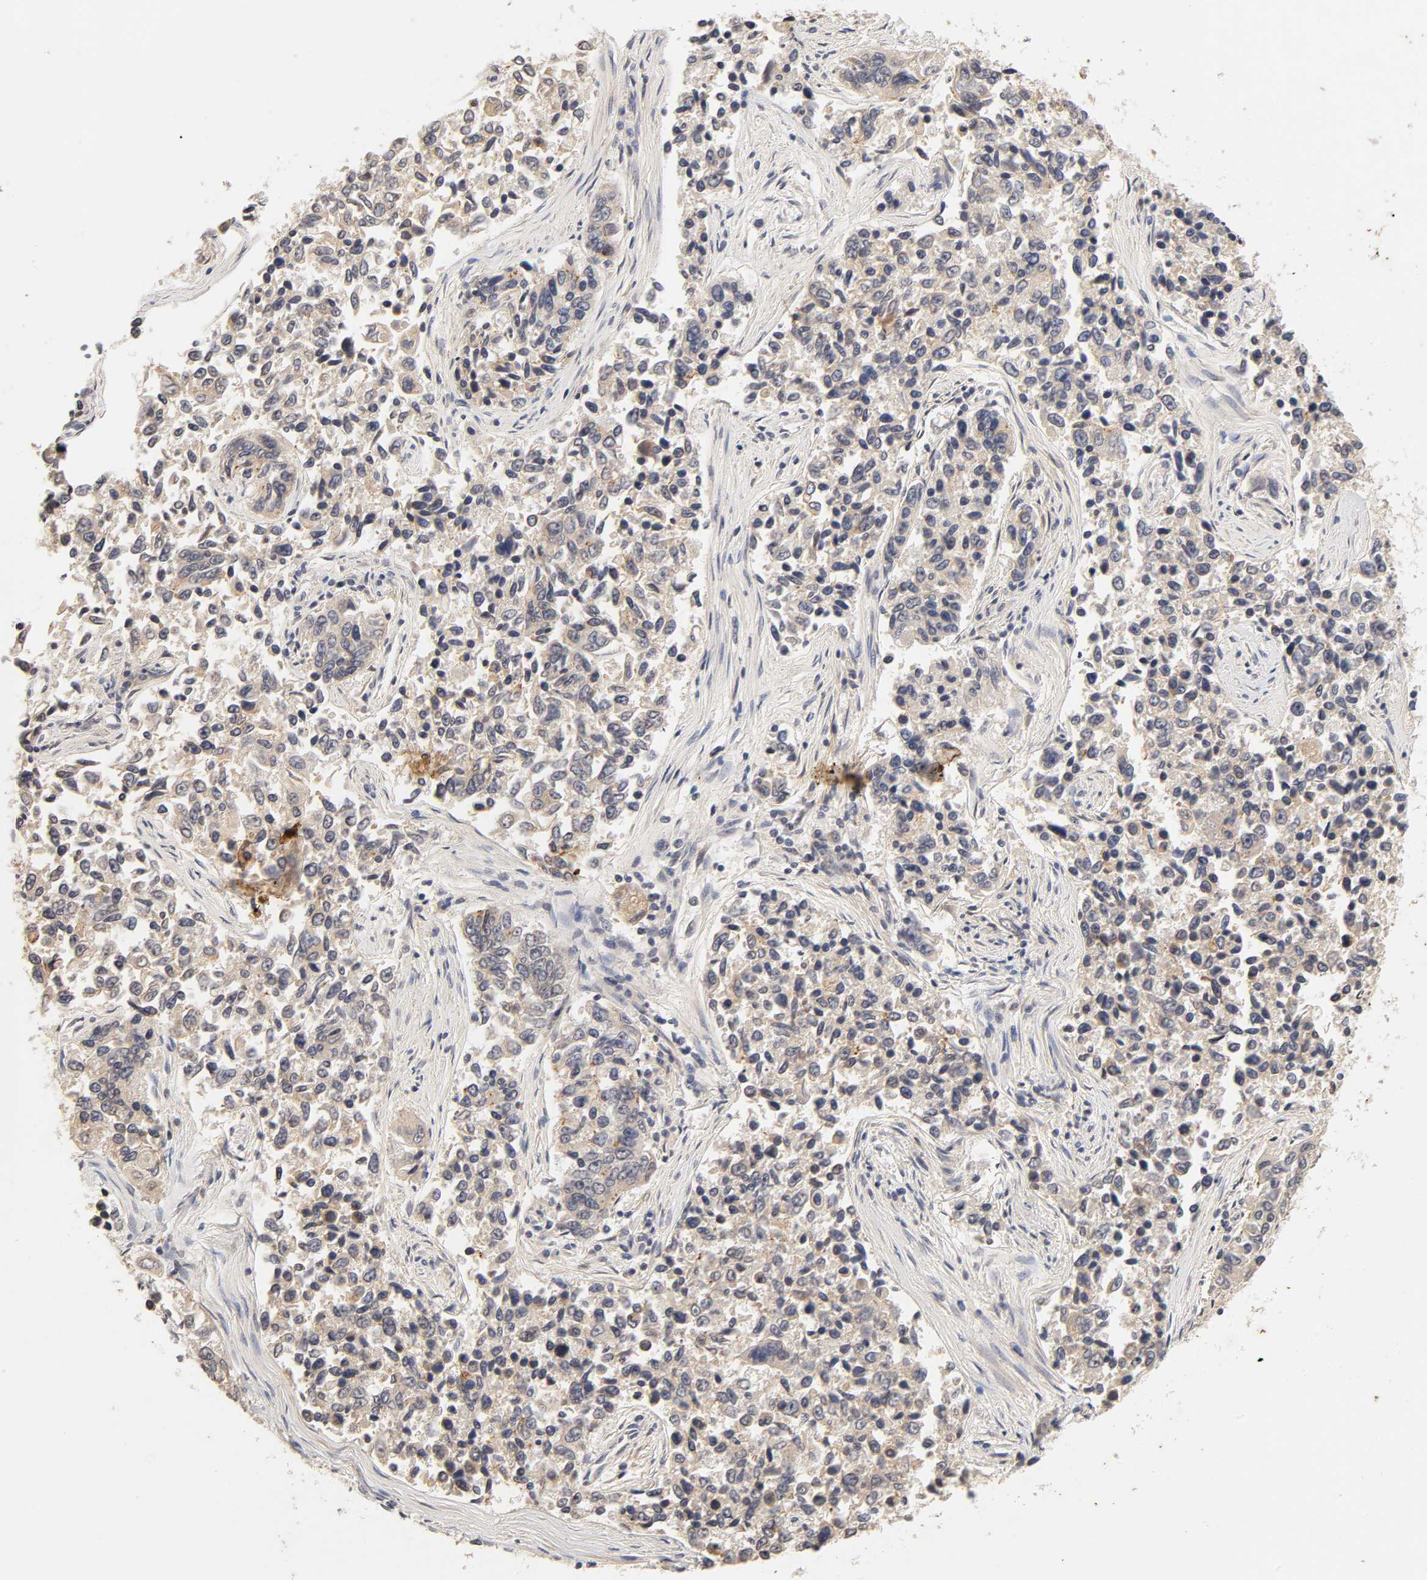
{"staining": {"intensity": "weak", "quantity": ">75%", "location": "cytoplasmic/membranous"}, "tissue": "lung cancer", "cell_type": "Tumor cells", "image_type": "cancer", "snomed": [{"axis": "morphology", "description": "Adenocarcinoma, NOS"}, {"axis": "topography", "description": "Lung"}], "caption": "Protein staining displays weak cytoplasmic/membranous positivity in about >75% of tumor cells in adenocarcinoma (lung).", "gene": "CXADR", "patient": {"sex": "male", "age": 84}}